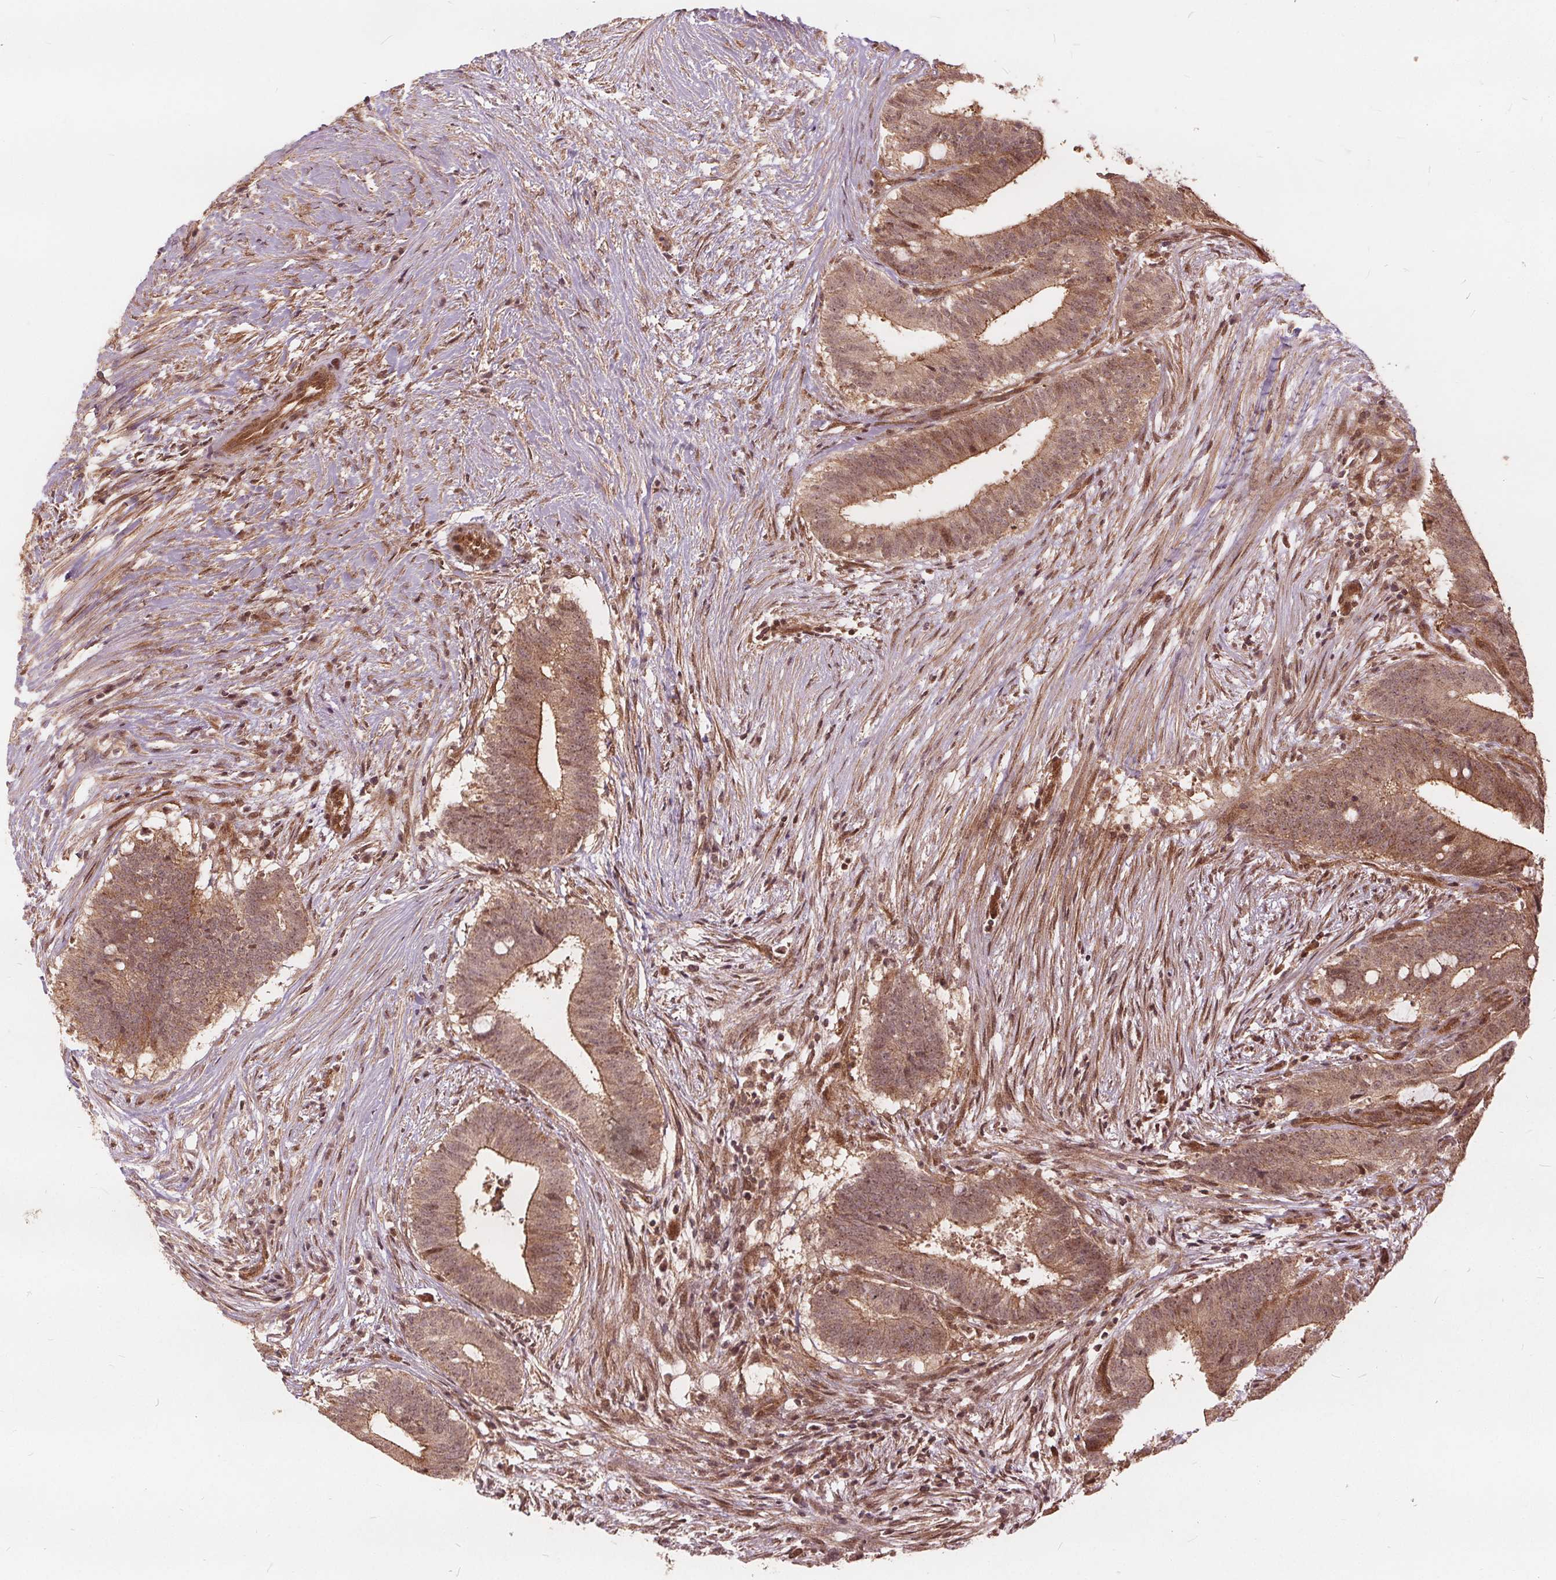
{"staining": {"intensity": "moderate", "quantity": ">75%", "location": "cytoplasmic/membranous"}, "tissue": "colorectal cancer", "cell_type": "Tumor cells", "image_type": "cancer", "snomed": [{"axis": "morphology", "description": "Adenocarcinoma, NOS"}, {"axis": "topography", "description": "Colon"}], "caption": "Adenocarcinoma (colorectal) stained for a protein shows moderate cytoplasmic/membranous positivity in tumor cells. (DAB IHC with brightfield microscopy, high magnification).", "gene": "PPP1CB", "patient": {"sex": "female", "age": 43}}